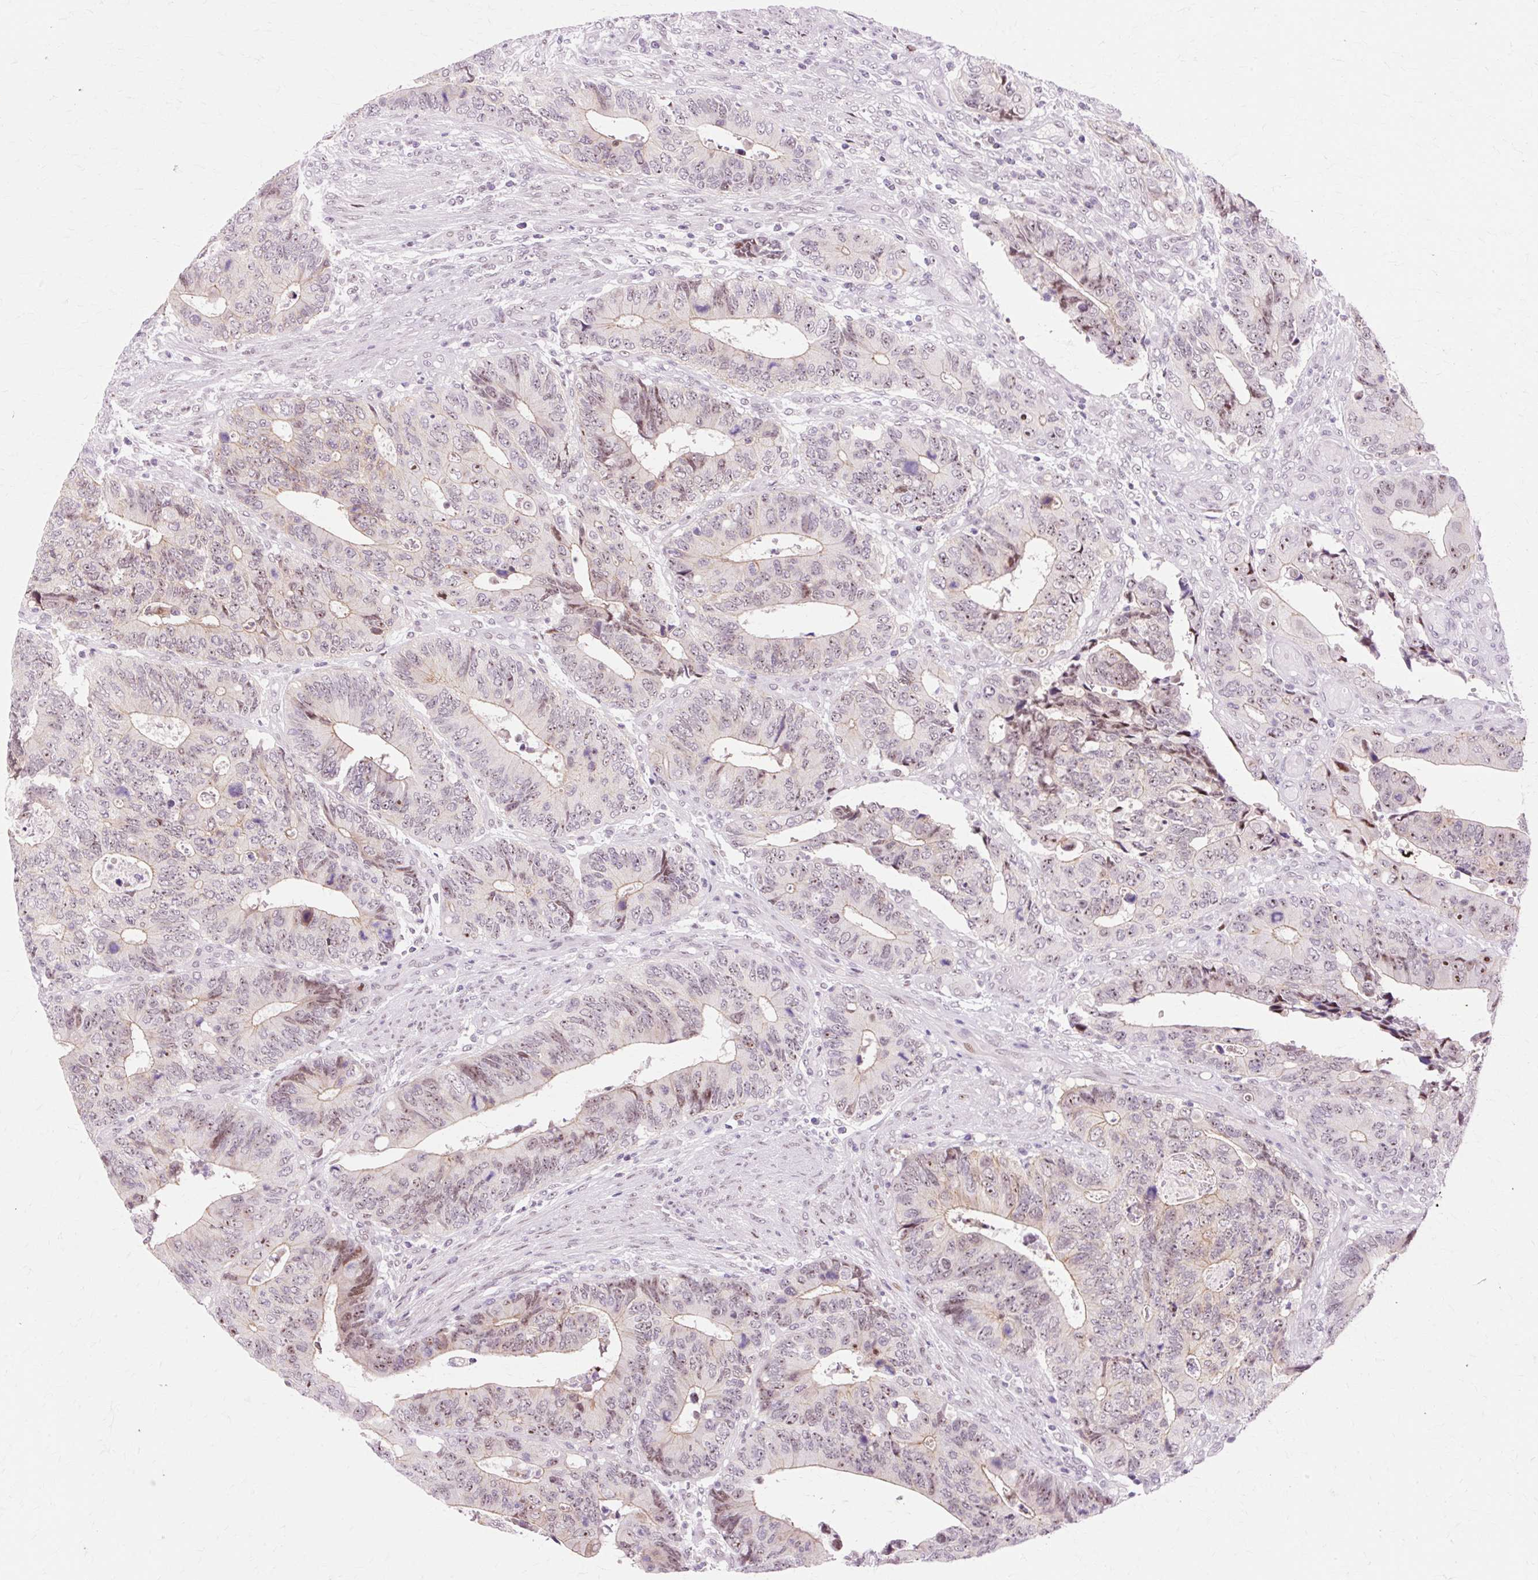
{"staining": {"intensity": "moderate", "quantity": "<25%", "location": "nuclear"}, "tissue": "colorectal cancer", "cell_type": "Tumor cells", "image_type": "cancer", "snomed": [{"axis": "morphology", "description": "Adenocarcinoma, NOS"}, {"axis": "topography", "description": "Colon"}], "caption": "Adenocarcinoma (colorectal) tissue demonstrates moderate nuclear expression in approximately <25% of tumor cells, visualized by immunohistochemistry.", "gene": "MACROD2", "patient": {"sex": "male", "age": 87}}